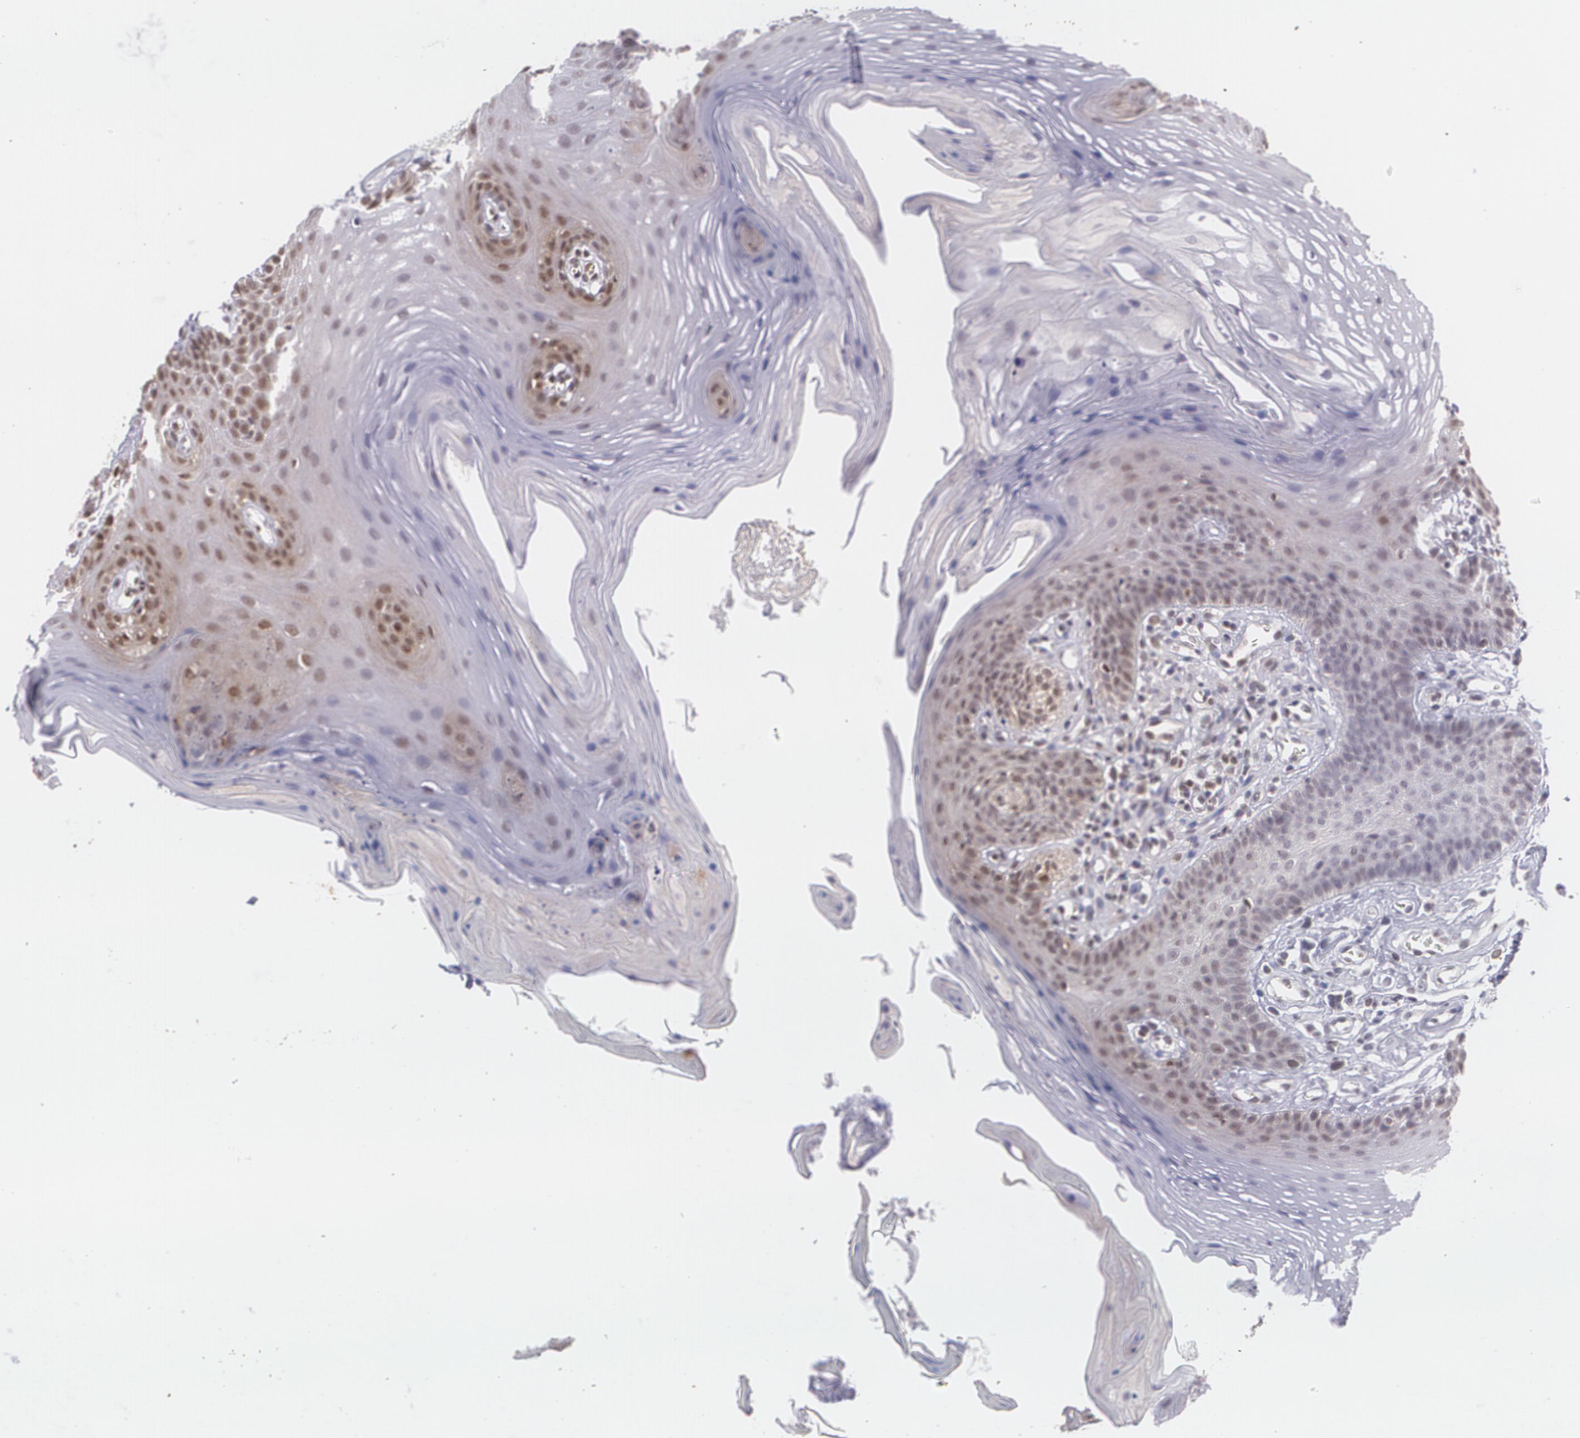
{"staining": {"intensity": "weak", "quantity": "25%-75%", "location": "nuclear"}, "tissue": "oral mucosa", "cell_type": "Squamous epithelial cells", "image_type": "normal", "snomed": [{"axis": "morphology", "description": "Normal tissue, NOS"}, {"axis": "topography", "description": "Oral tissue"}], "caption": "Normal oral mucosa was stained to show a protein in brown. There is low levels of weak nuclear positivity in about 25%-75% of squamous epithelial cells. The staining was performed using DAB (3,3'-diaminobenzidine), with brown indicating positive protein expression. Nuclei are stained blue with hematoxylin.", "gene": "CUL2", "patient": {"sex": "male", "age": 62}}